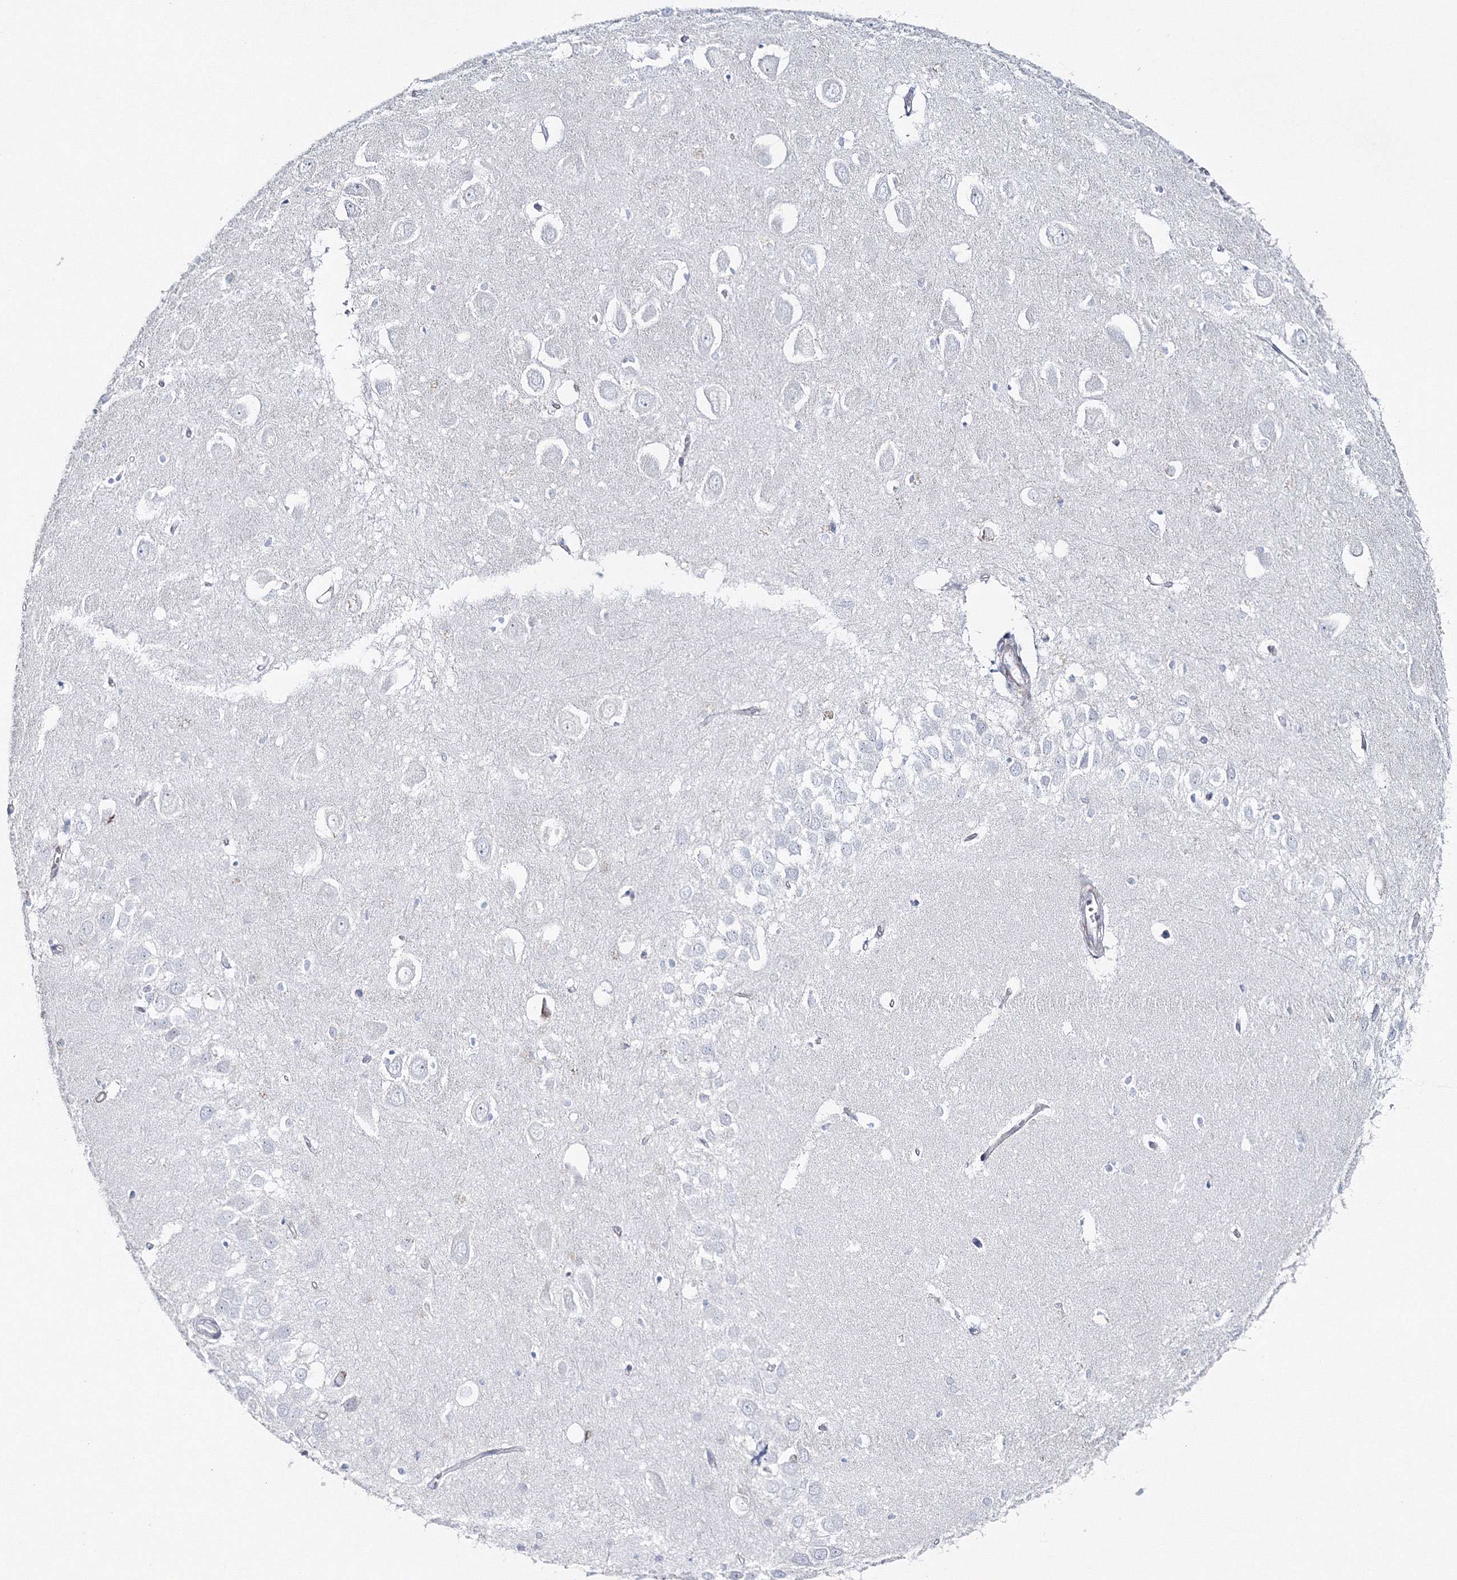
{"staining": {"intensity": "negative", "quantity": "none", "location": "none"}, "tissue": "hippocampus", "cell_type": "Glial cells", "image_type": "normal", "snomed": [{"axis": "morphology", "description": "Normal tissue, NOS"}, {"axis": "topography", "description": "Hippocampus"}], "caption": "An image of human hippocampus is negative for staining in glial cells.", "gene": "GCKR", "patient": {"sex": "female", "age": 64}}